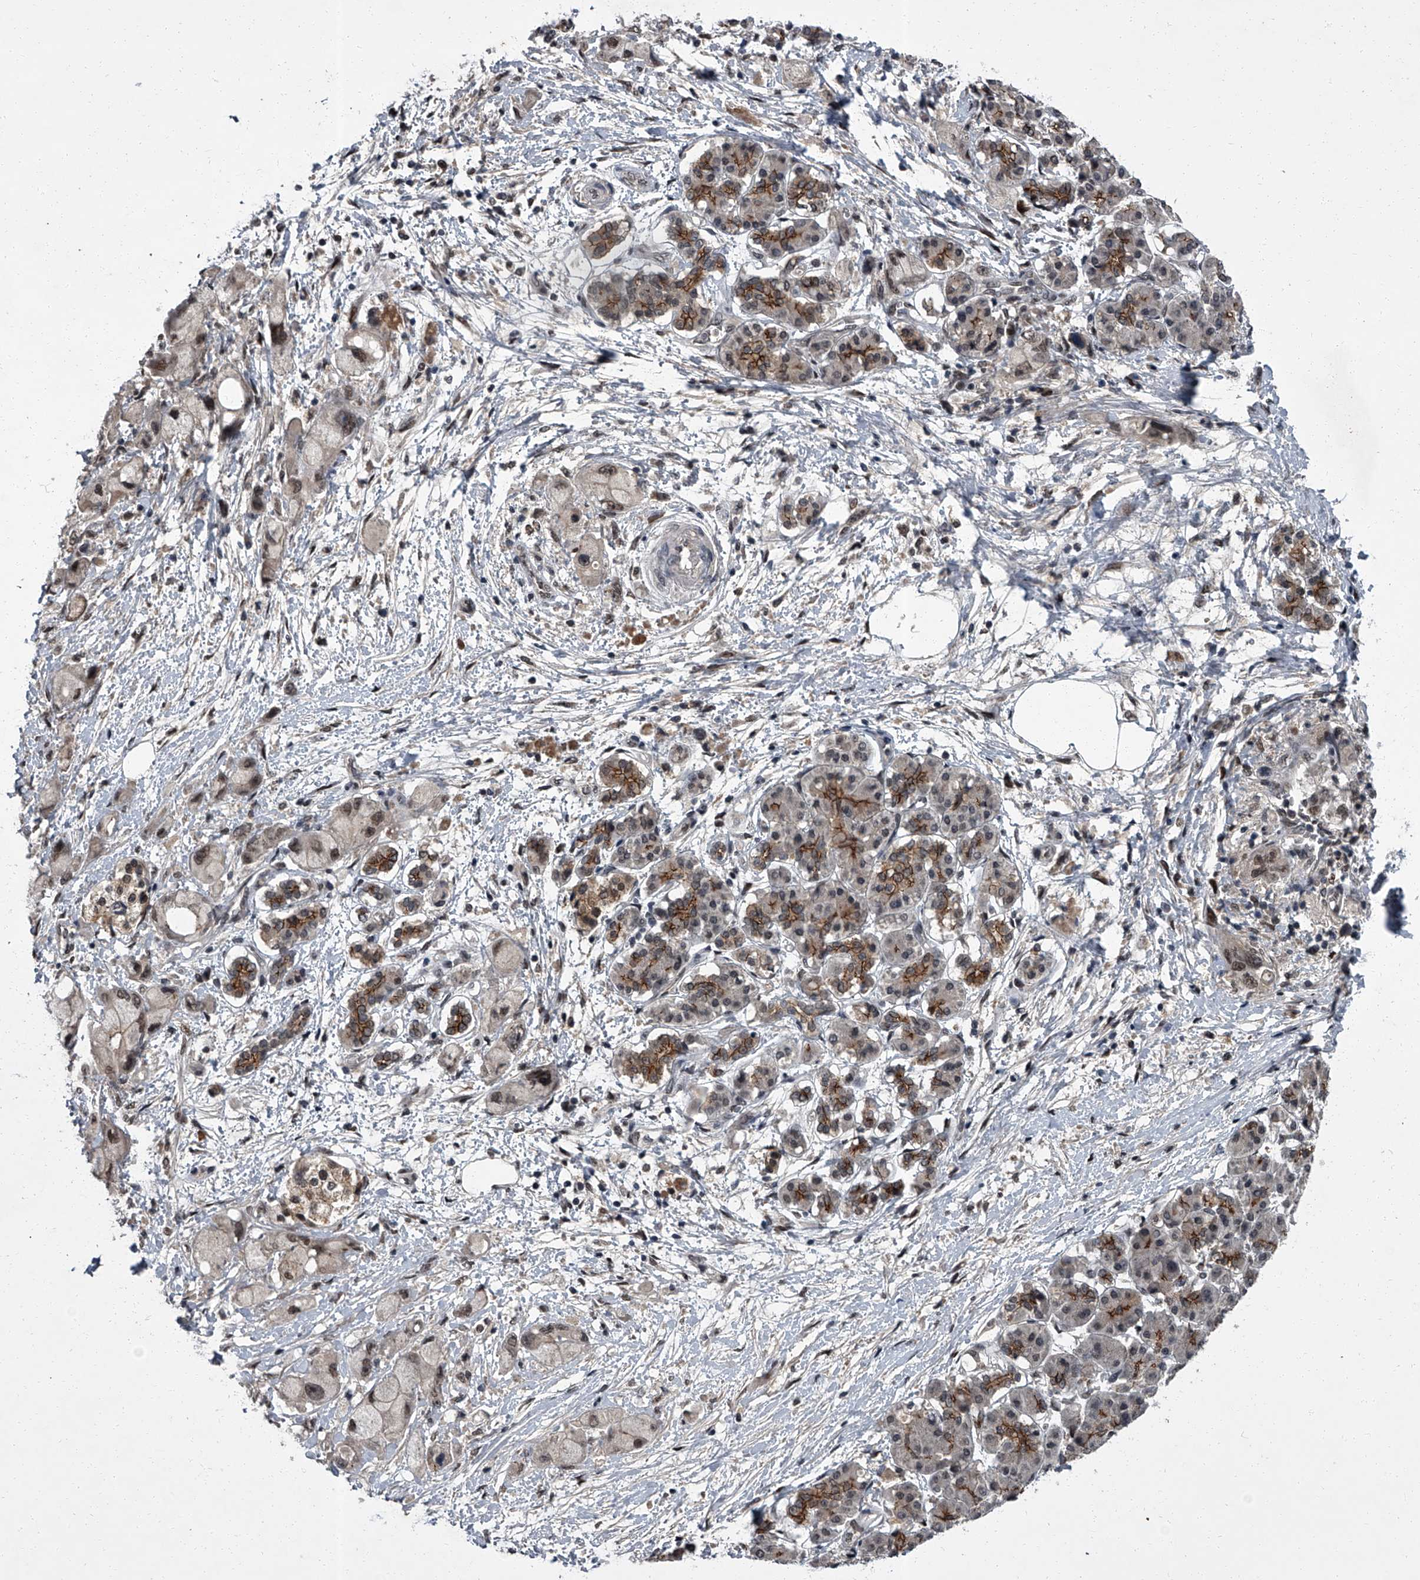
{"staining": {"intensity": "moderate", "quantity": ">75%", "location": "nuclear"}, "tissue": "pancreatic cancer", "cell_type": "Tumor cells", "image_type": "cancer", "snomed": [{"axis": "morphology", "description": "Normal tissue, NOS"}, {"axis": "morphology", "description": "Adenocarcinoma, NOS"}, {"axis": "topography", "description": "Pancreas"}], "caption": "There is medium levels of moderate nuclear positivity in tumor cells of adenocarcinoma (pancreatic), as demonstrated by immunohistochemical staining (brown color).", "gene": "ZNF518B", "patient": {"sex": "female", "age": 68}}